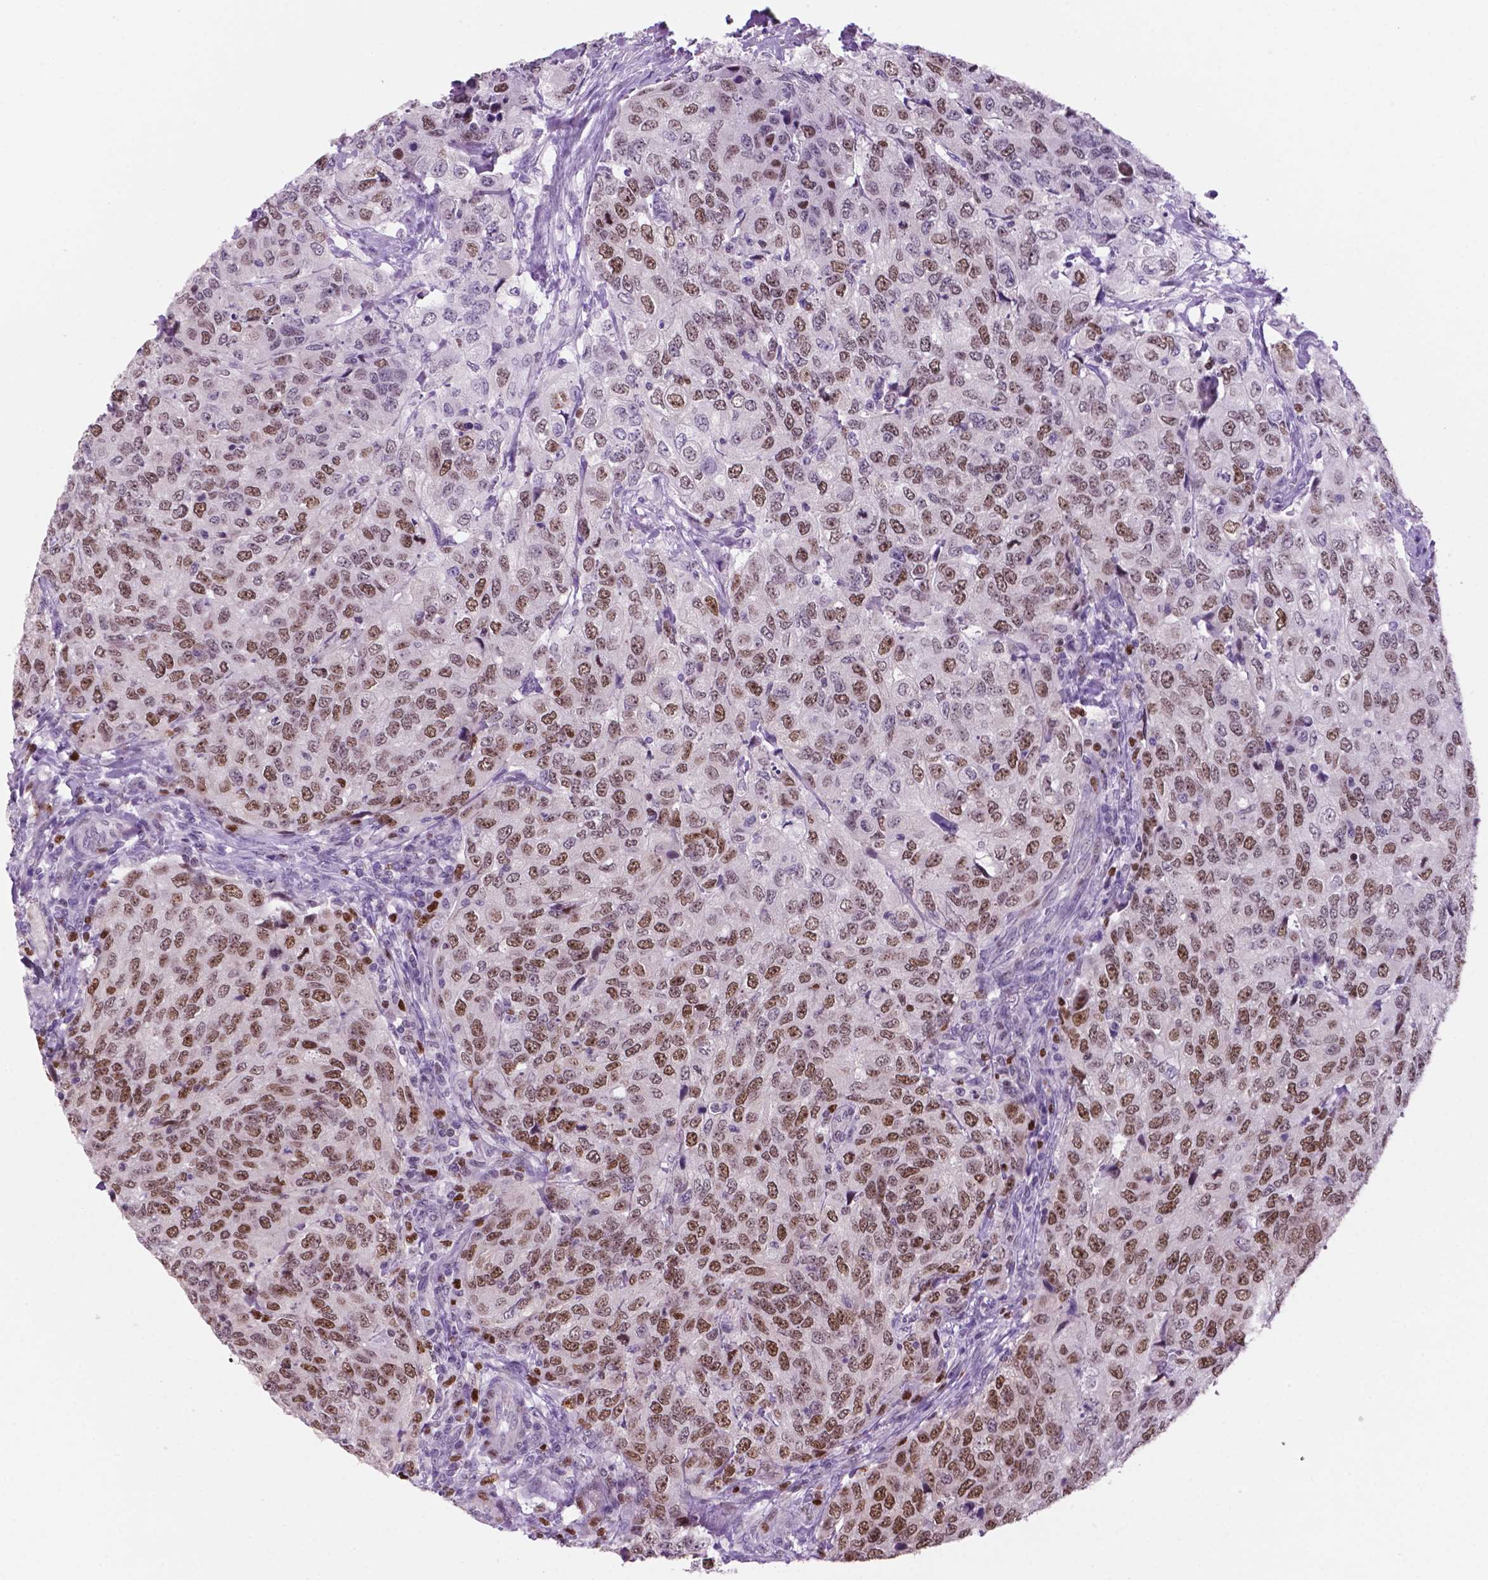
{"staining": {"intensity": "moderate", "quantity": ">75%", "location": "nuclear"}, "tissue": "urothelial cancer", "cell_type": "Tumor cells", "image_type": "cancer", "snomed": [{"axis": "morphology", "description": "Urothelial carcinoma, High grade"}, {"axis": "topography", "description": "Urinary bladder"}], "caption": "Immunohistochemical staining of urothelial cancer demonstrates medium levels of moderate nuclear staining in about >75% of tumor cells.", "gene": "NCAPH2", "patient": {"sex": "female", "age": 78}}